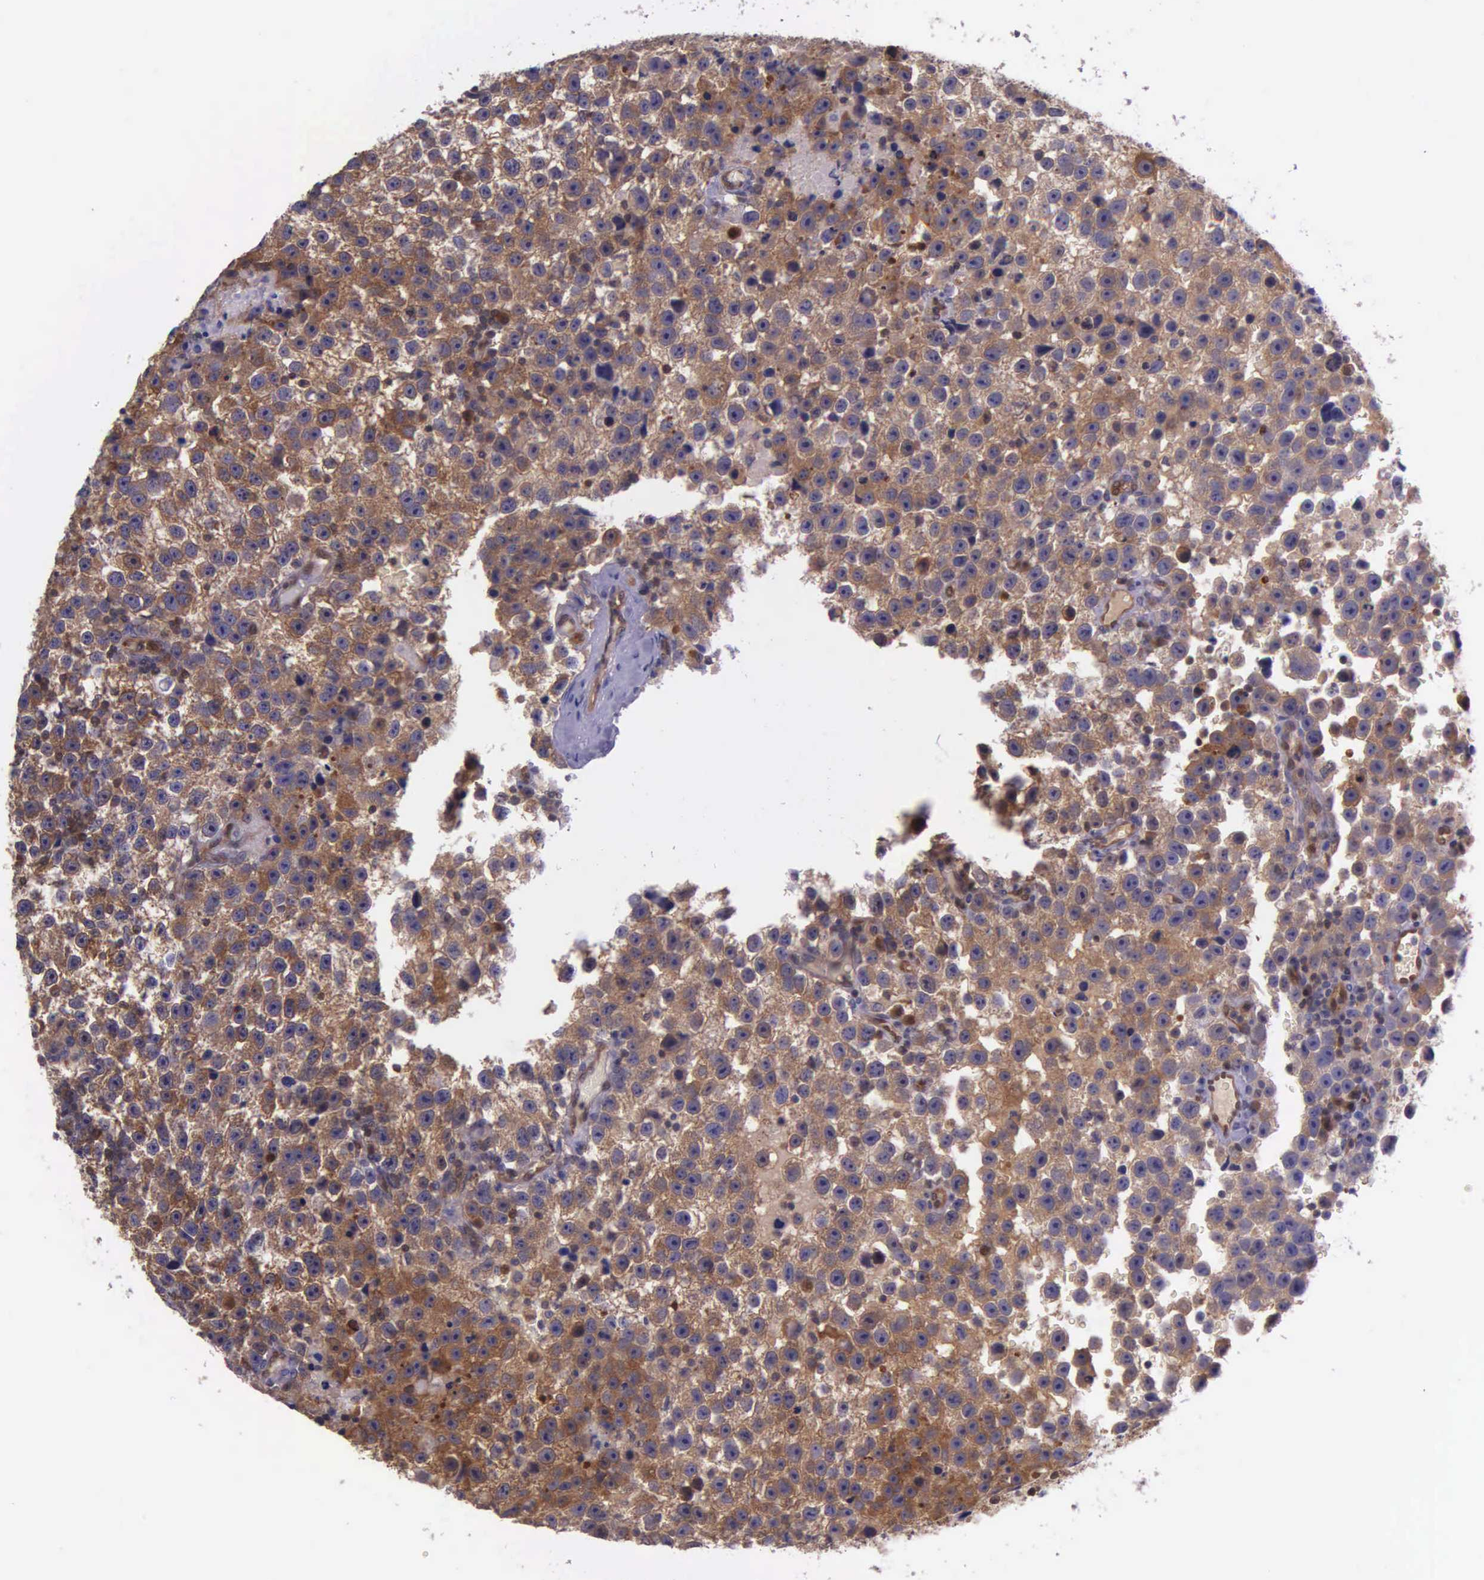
{"staining": {"intensity": "moderate", "quantity": ">75%", "location": "cytoplasmic/membranous"}, "tissue": "testis cancer", "cell_type": "Tumor cells", "image_type": "cancer", "snomed": [{"axis": "morphology", "description": "Seminoma, NOS"}, {"axis": "topography", "description": "Testis"}], "caption": "Protein staining displays moderate cytoplasmic/membranous staining in approximately >75% of tumor cells in testis cancer.", "gene": "GMPR2", "patient": {"sex": "male", "age": 33}}